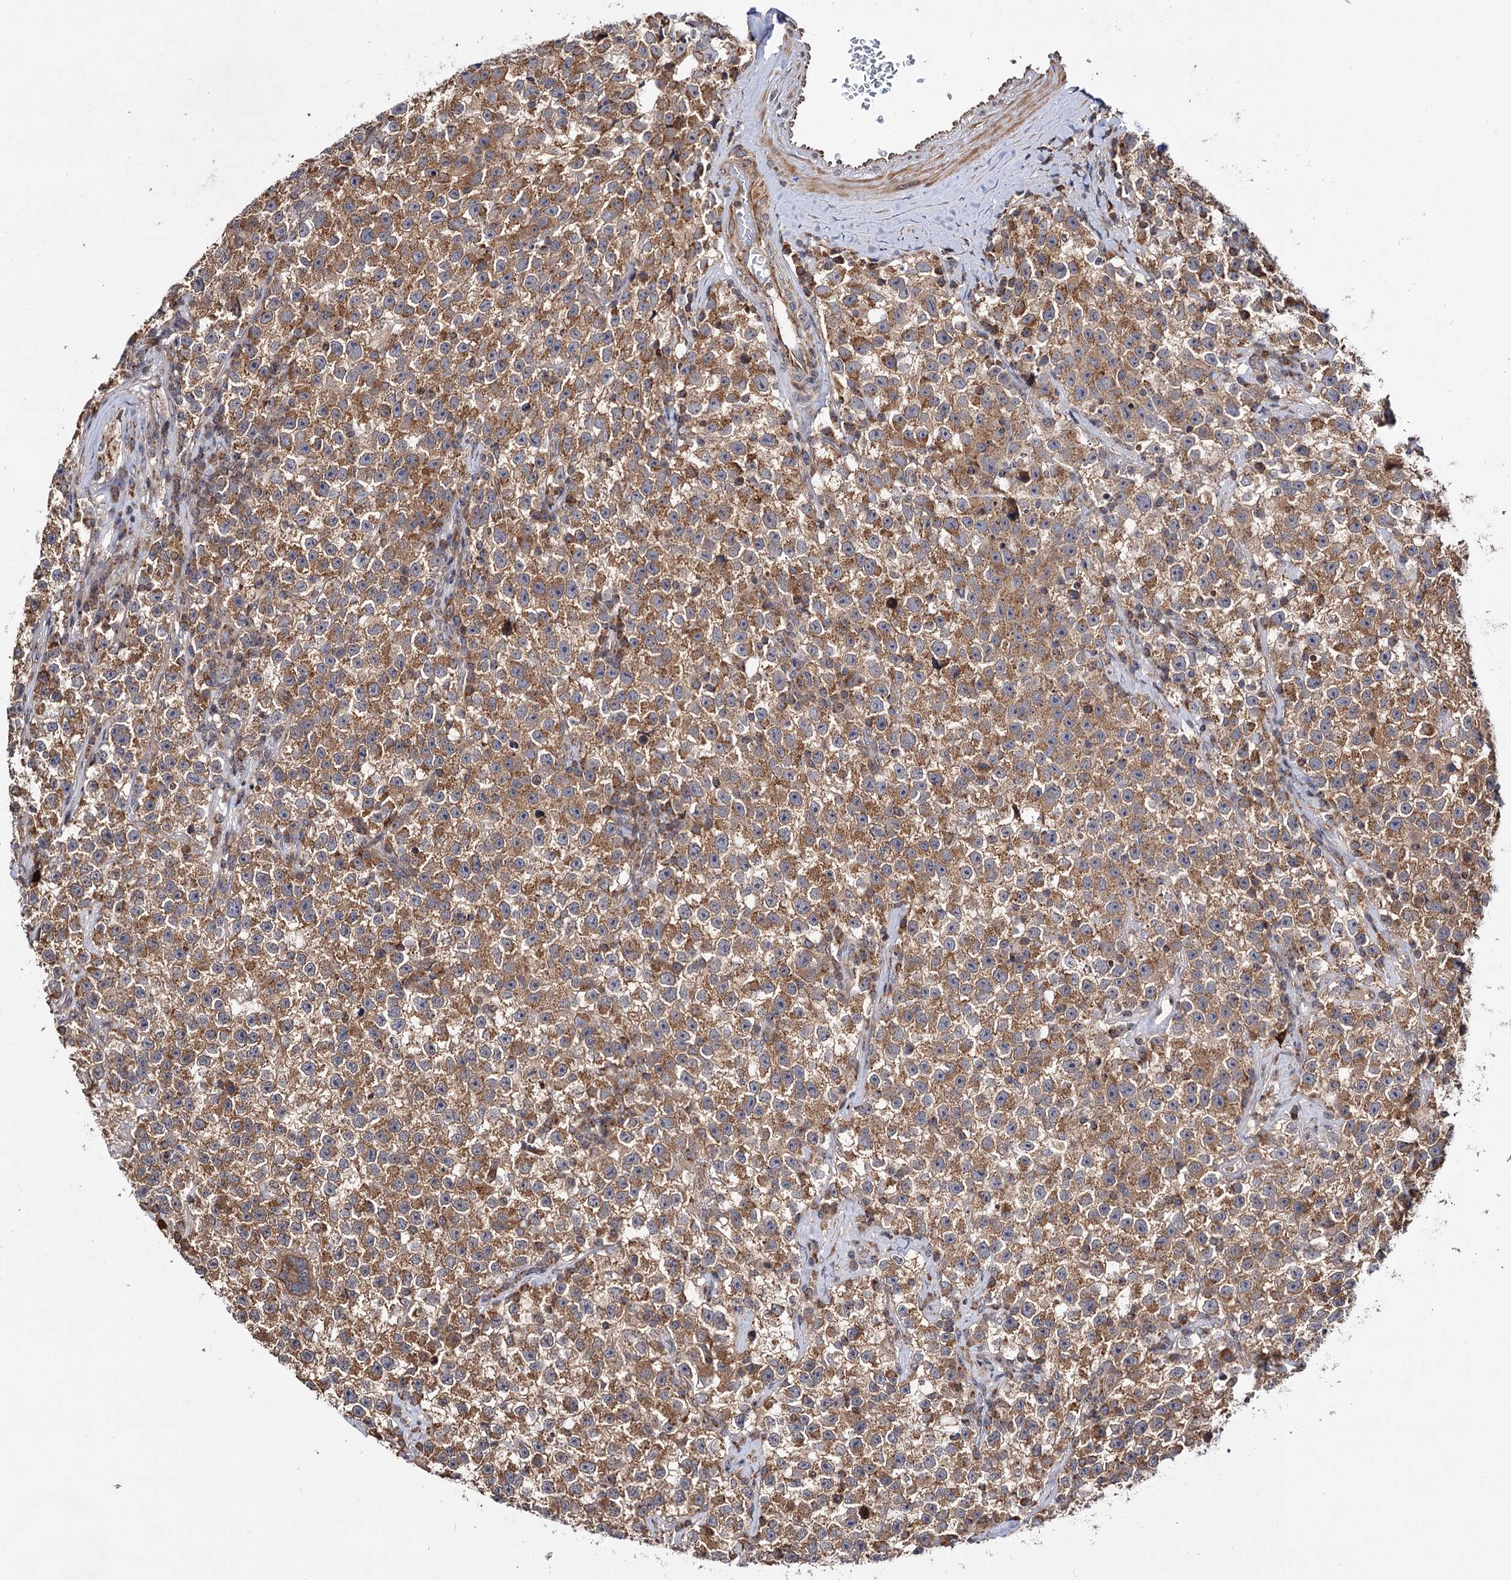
{"staining": {"intensity": "moderate", "quantity": ">75%", "location": "cytoplasmic/membranous"}, "tissue": "testis cancer", "cell_type": "Tumor cells", "image_type": "cancer", "snomed": [{"axis": "morphology", "description": "Seminoma, NOS"}, {"axis": "topography", "description": "Testis"}], "caption": "The micrograph reveals a brown stain indicating the presence of a protein in the cytoplasmic/membranous of tumor cells in testis cancer.", "gene": "CEP76", "patient": {"sex": "male", "age": 22}}